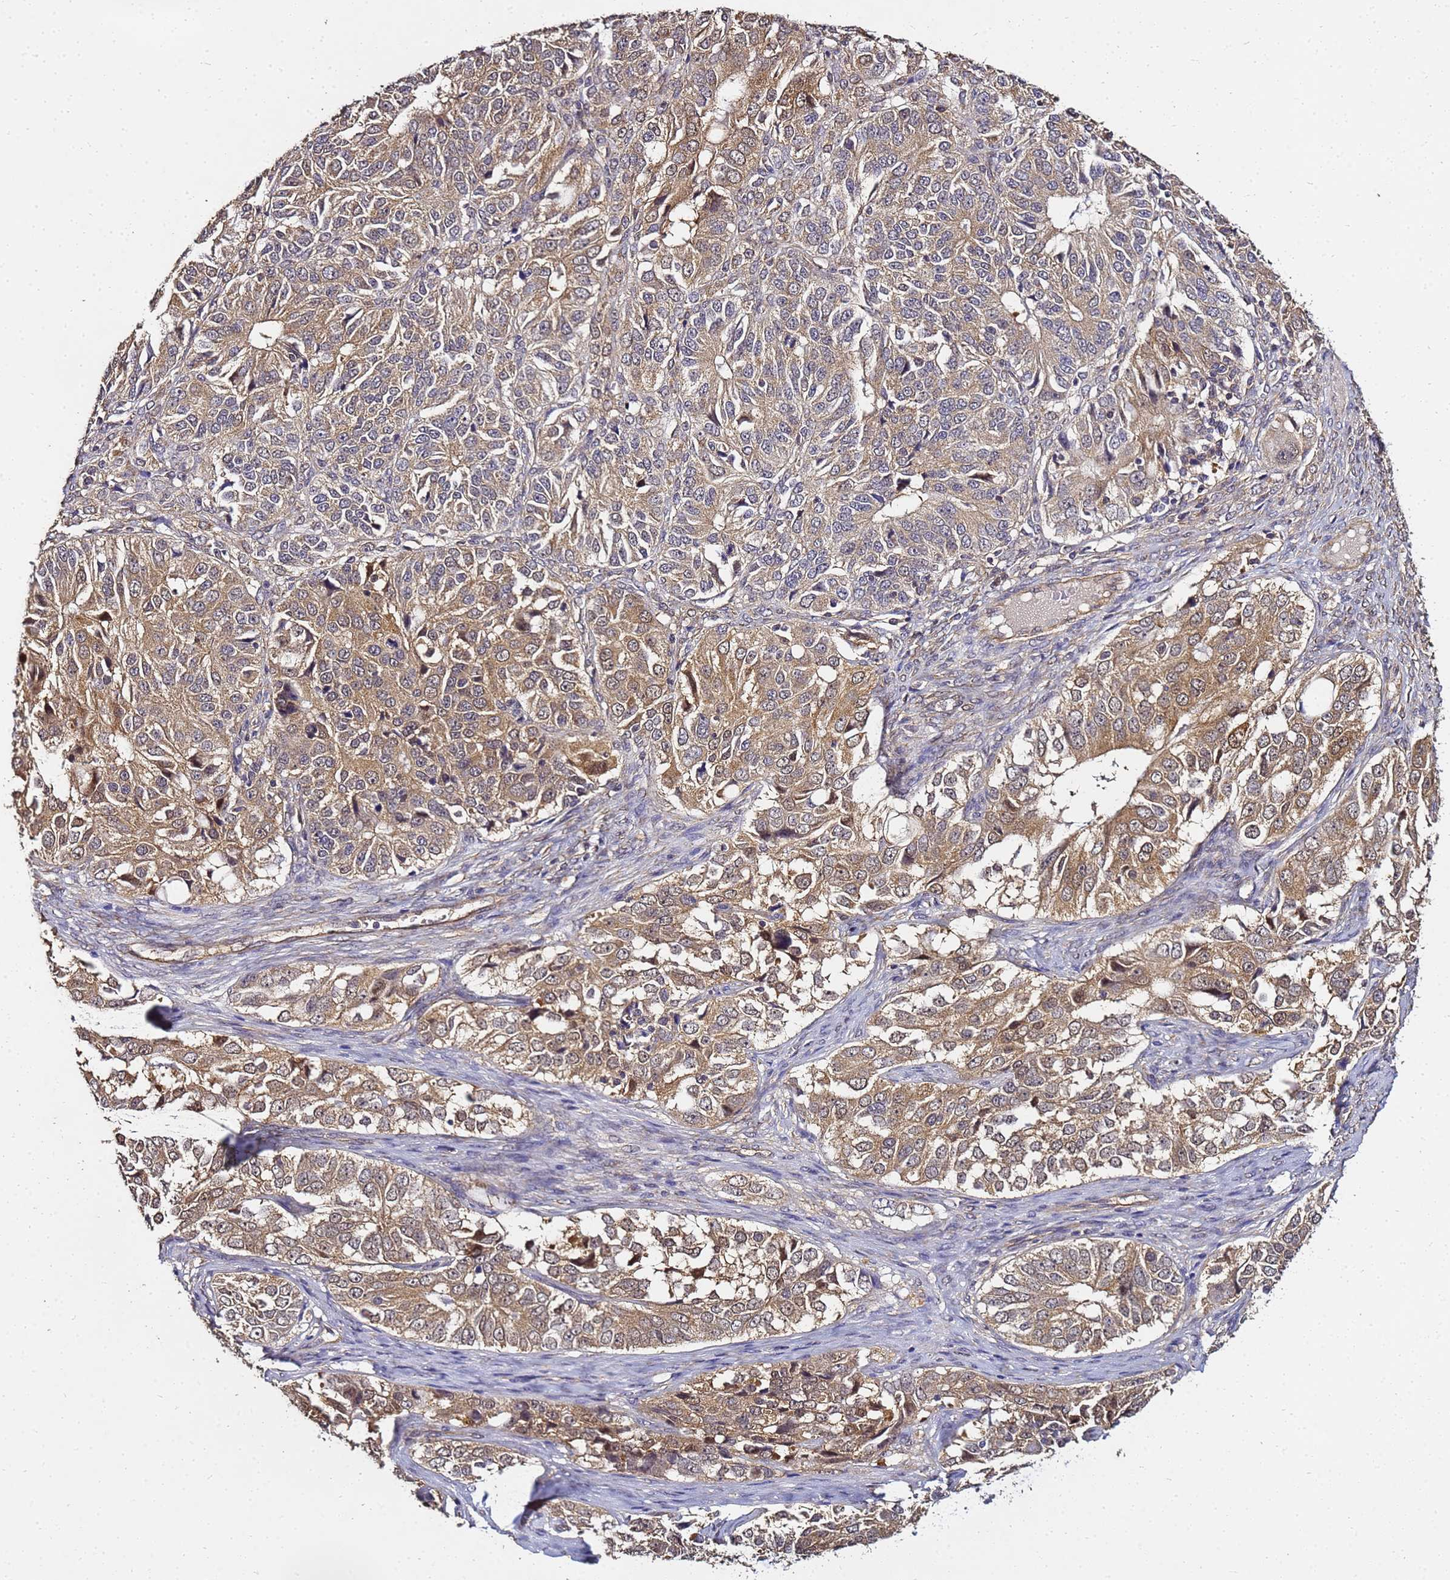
{"staining": {"intensity": "moderate", "quantity": ">75%", "location": "cytoplasmic/membranous"}, "tissue": "ovarian cancer", "cell_type": "Tumor cells", "image_type": "cancer", "snomed": [{"axis": "morphology", "description": "Carcinoma, endometroid"}, {"axis": "topography", "description": "Ovary"}], "caption": "Immunohistochemistry micrograph of human endometroid carcinoma (ovarian) stained for a protein (brown), which demonstrates medium levels of moderate cytoplasmic/membranous expression in approximately >75% of tumor cells.", "gene": "ENOPH1", "patient": {"sex": "female", "age": 51}}